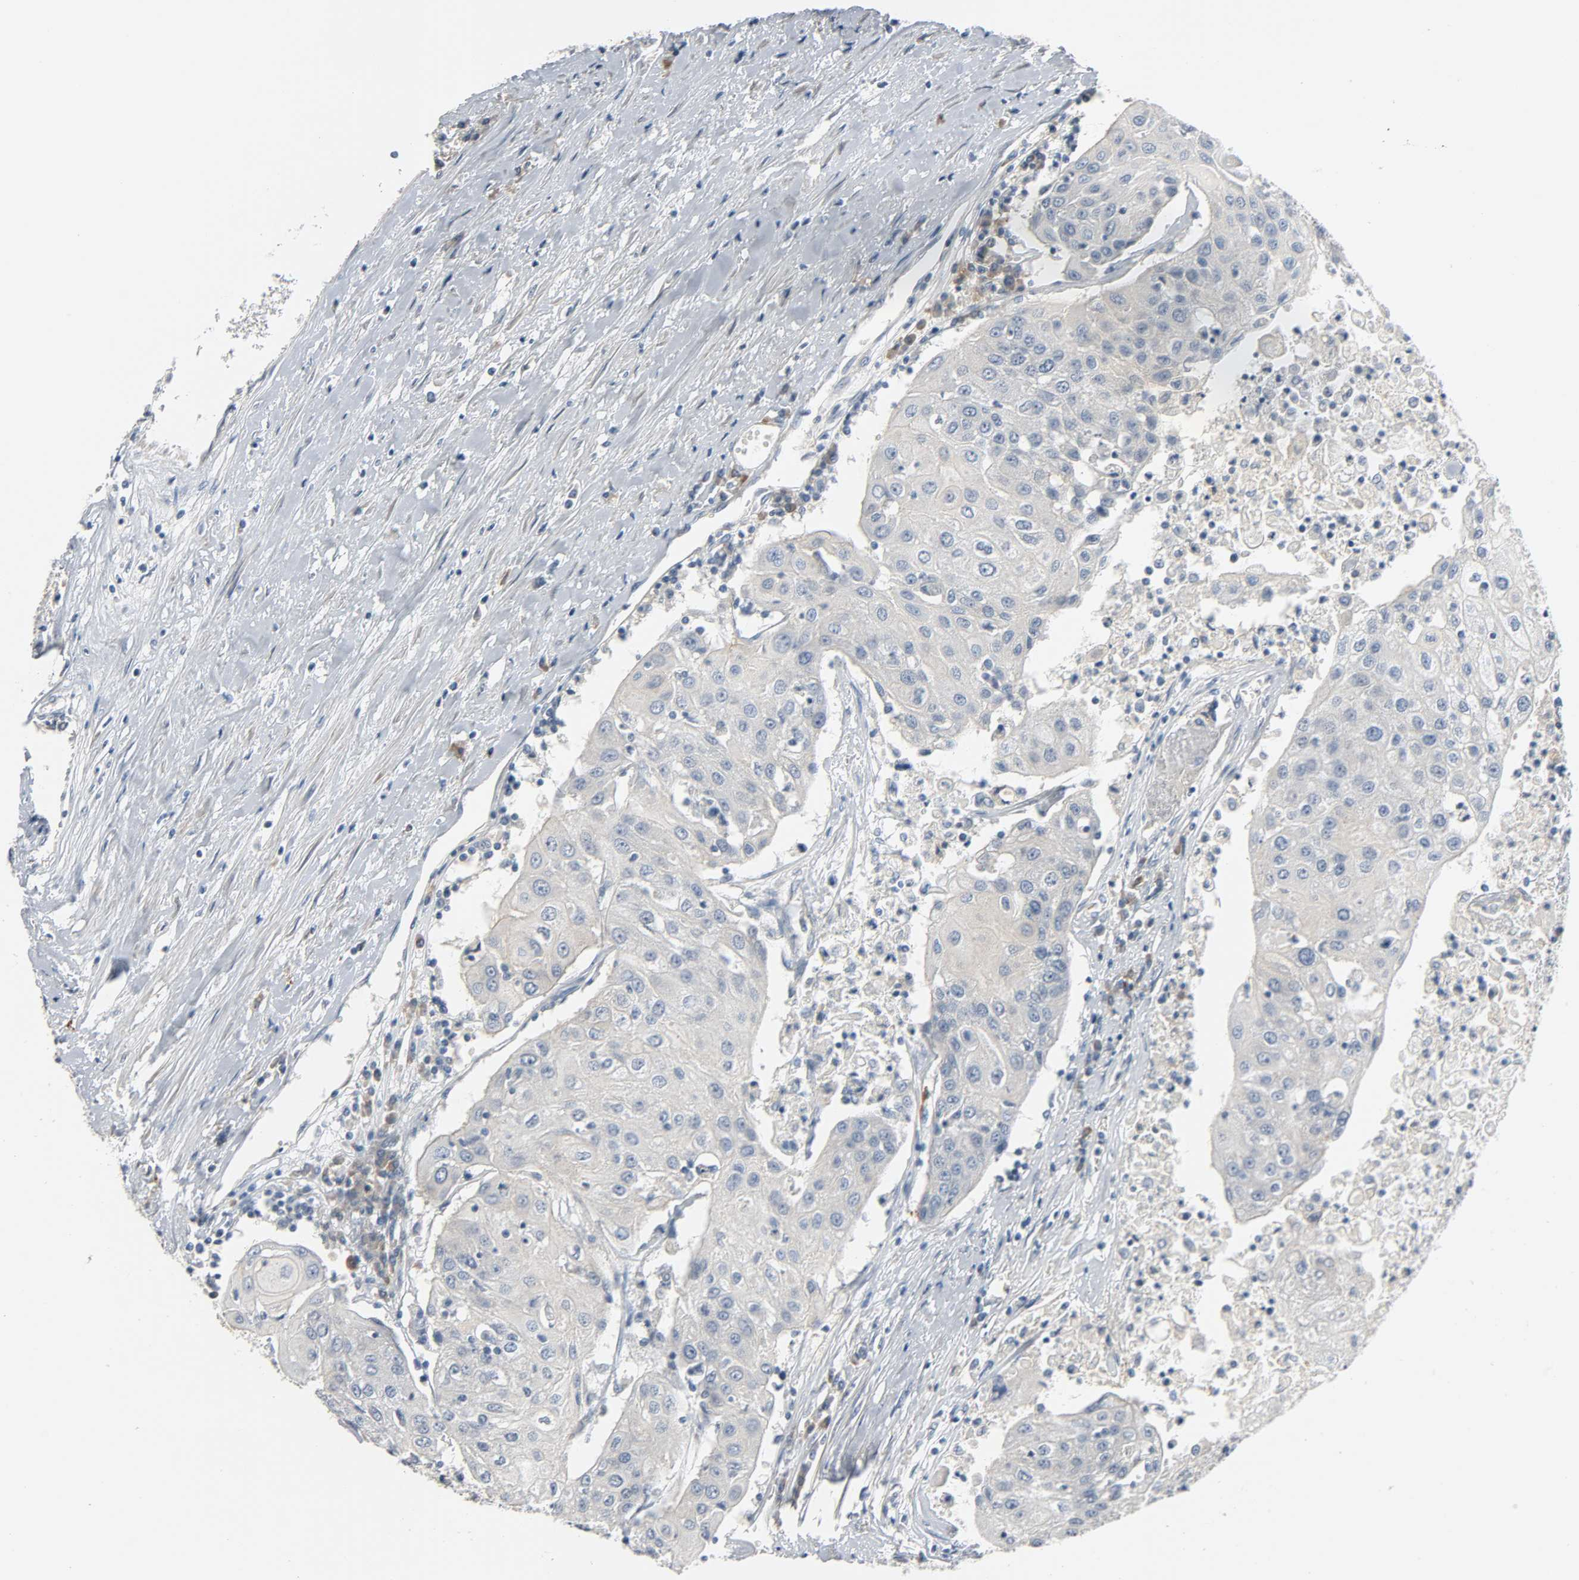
{"staining": {"intensity": "negative", "quantity": "none", "location": "none"}, "tissue": "urothelial cancer", "cell_type": "Tumor cells", "image_type": "cancer", "snomed": [{"axis": "morphology", "description": "Urothelial carcinoma, High grade"}, {"axis": "topography", "description": "Urinary bladder"}], "caption": "Immunohistochemical staining of urothelial cancer reveals no significant staining in tumor cells. Nuclei are stained in blue.", "gene": "LIMCH1", "patient": {"sex": "female", "age": 85}}